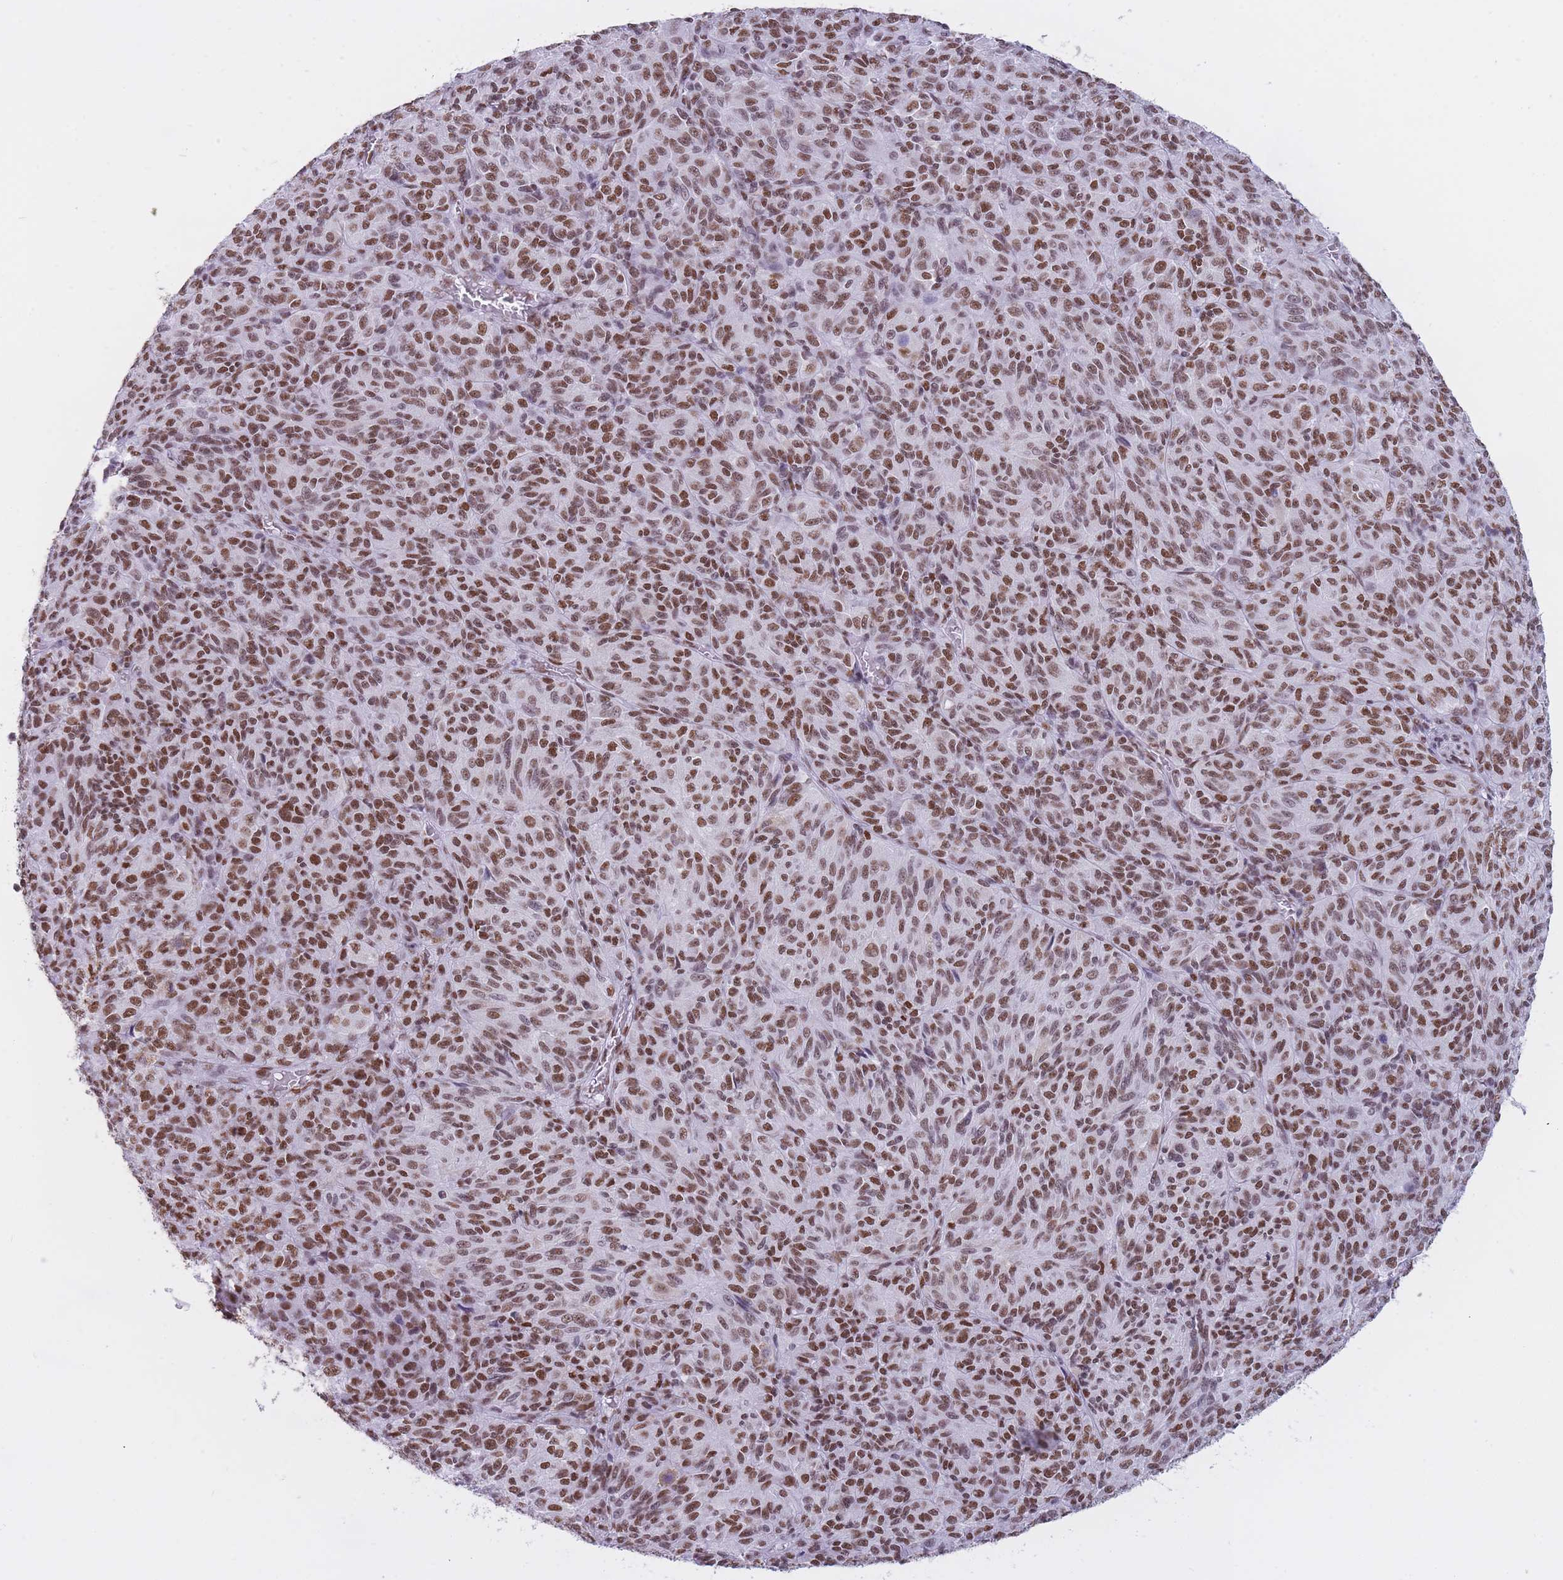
{"staining": {"intensity": "moderate", "quantity": ">75%", "location": "nuclear"}, "tissue": "melanoma", "cell_type": "Tumor cells", "image_type": "cancer", "snomed": [{"axis": "morphology", "description": "Malignant melanoma, Metastatic site"}, {"axis": "topography", "description": "Brain"}], "caption": "Immunohistochemical staining of melanoma displays medium levels of moderate nuclear positivity in approximately >75% of tumor cells.", "gene": "HNRNPUL1", "patient": {"sex": "female", "age": 56}}